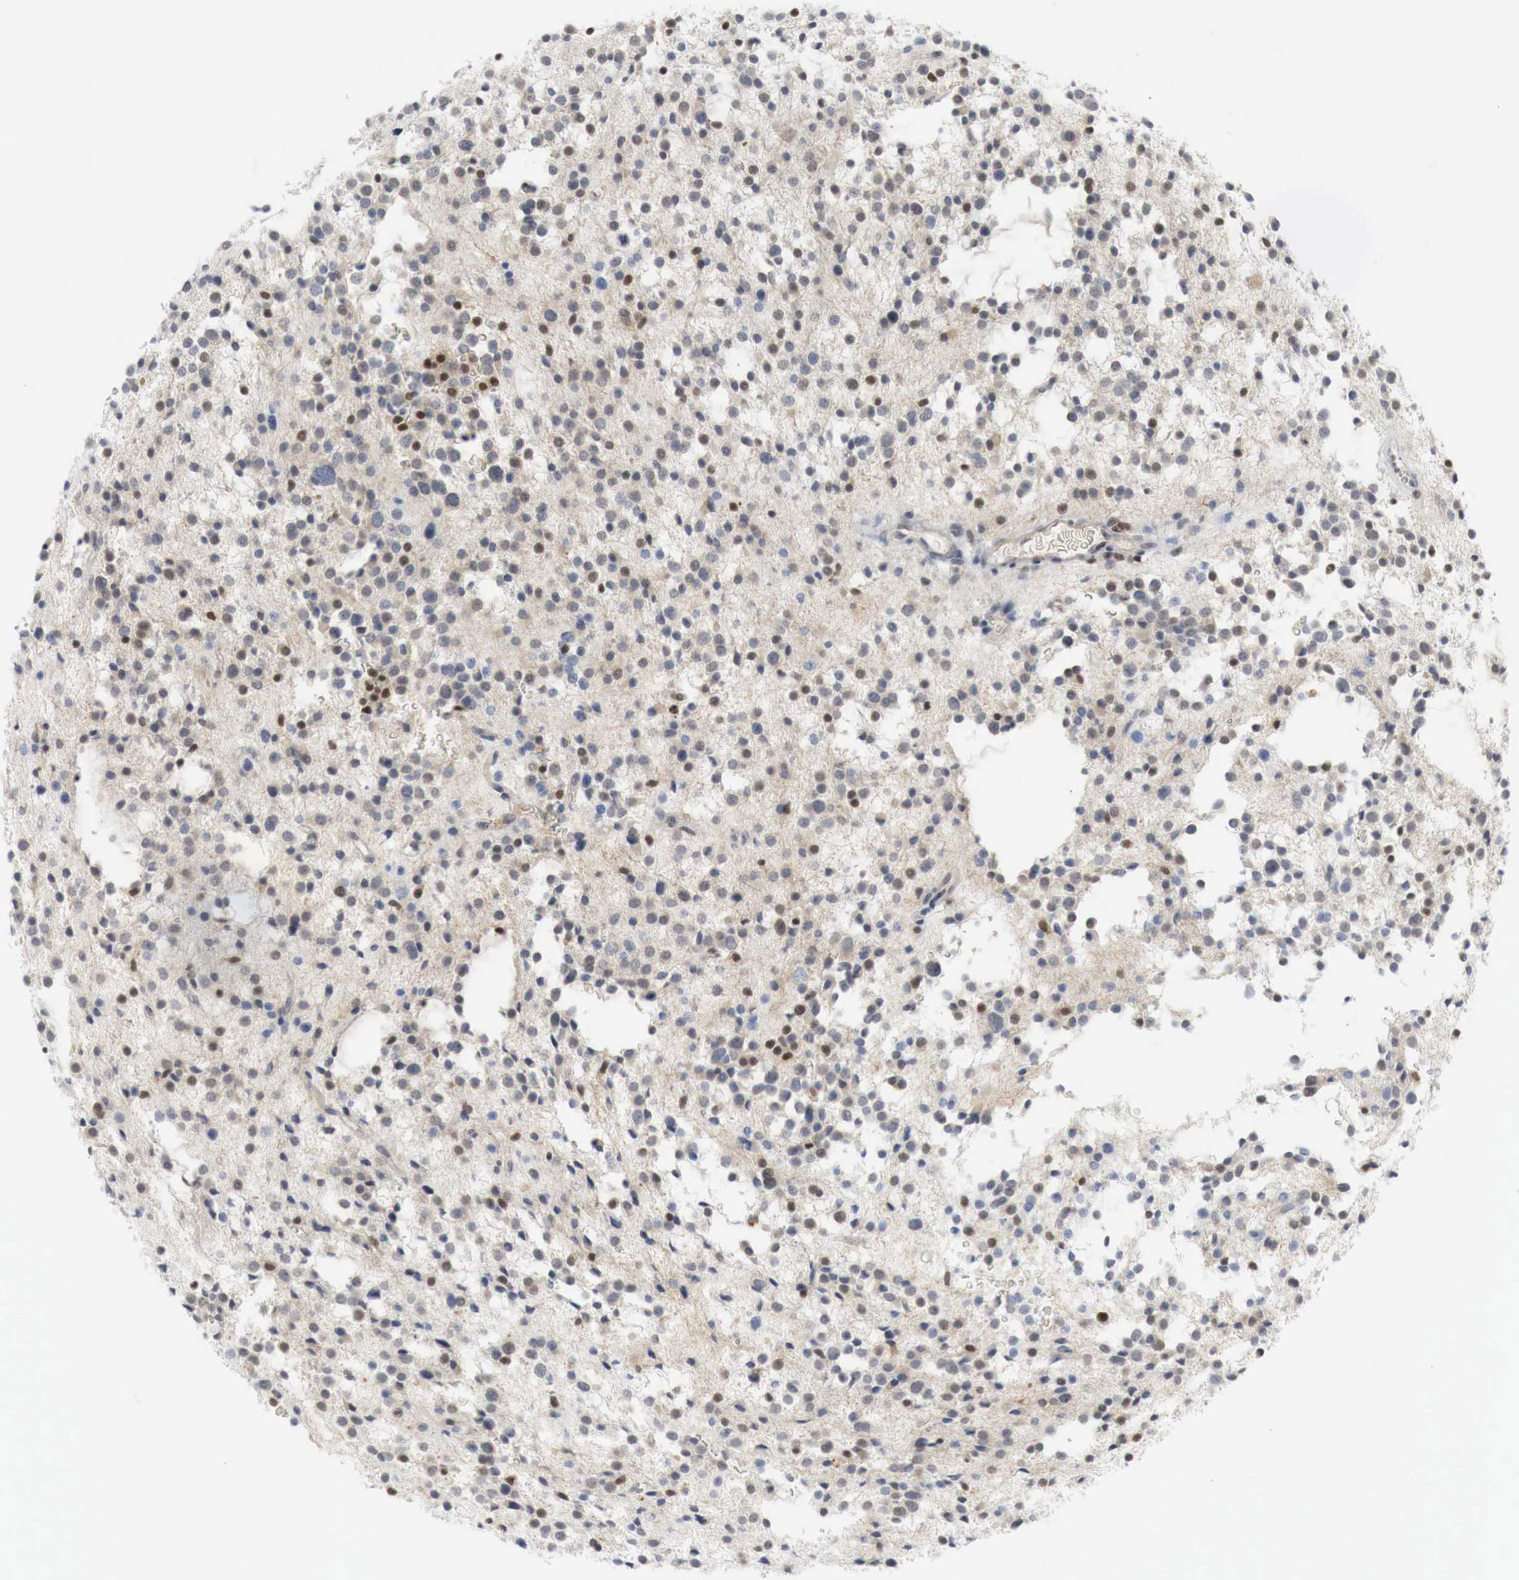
{"staining": {"intensity": "moderate", "quantity": "25%-75%", "location": "cytoplasmic/membranous,nuclear"}, "tissue": "glioma", "cell_type": "Tumor cells", "image_type": "cancer", "snomed": [{"axis": "morphology", "description": "Glioma, malignant, Low grade"}, {"axis": "topography", "description": "Brain"}], "caption": "This is a micrograph of IHC staining of malignant low-grade glioma, which shows moderate positivity in the cytoplasmic/membranous and nuclear of tumor cells.", "gene": "MYC", "patient": {"sex": "female", "age": 36}}